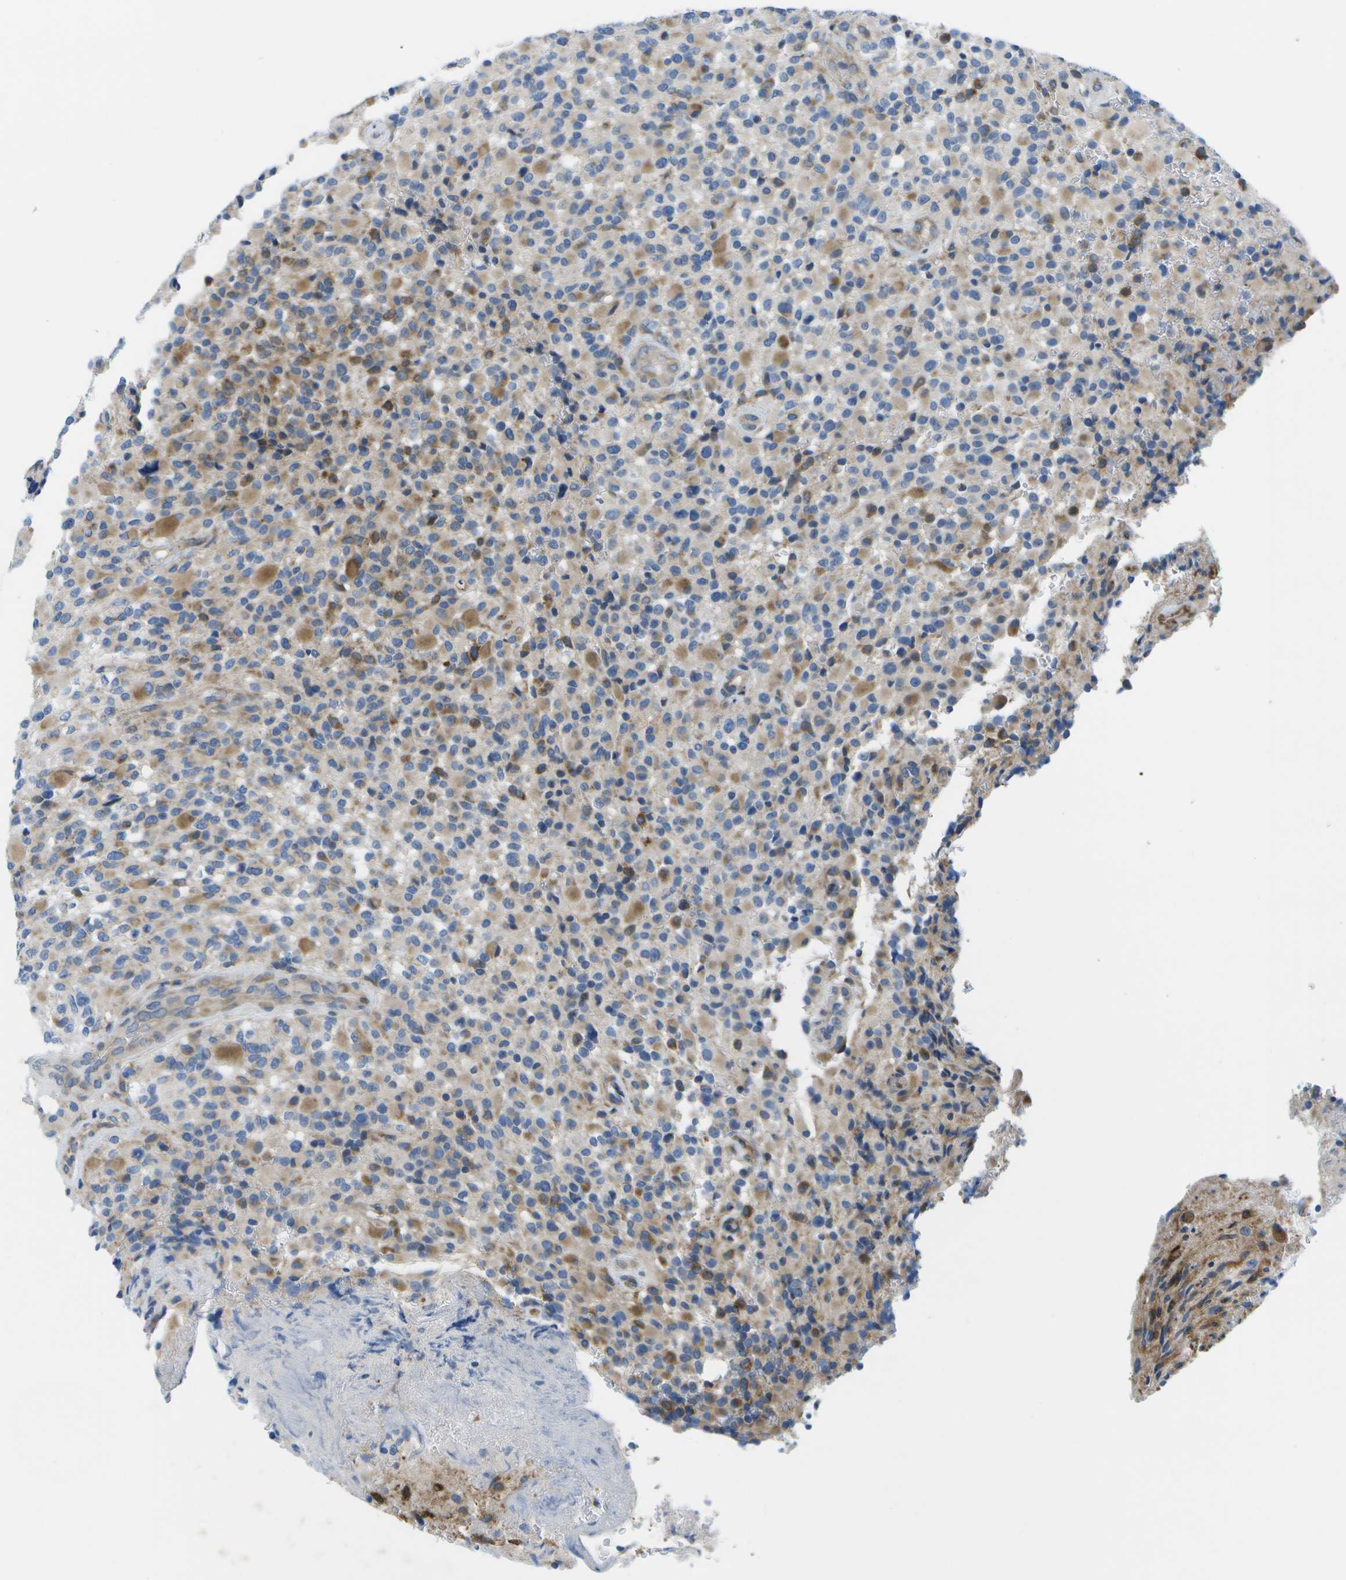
{"staining": {"intensity": "moderate", "quantity": "<25%", "location": "cytoplasmic/membranous"}, "tissue": "glioma", "cell_type": "Tumor cells", "image_type": "cancer", "snomed": [{"axis": "morphology", "description": "Glioma, malignant, High grade"}, {"axis": "topography", "description": "Brain"}], "caption": "Immunohistochemical staining of high-grade glioma (malignant) demonstrates low levels of moderate cytoplasmic/membranous expression in approximately <25% of tumor cells. The staining was performed using DAB to visualize the protein expression in brown, while the nuclei were stained in blue with hematoxylin (Magnification: 20x).", "gene": "GDF5", "patient": {"sex": "male", "age": 71}}